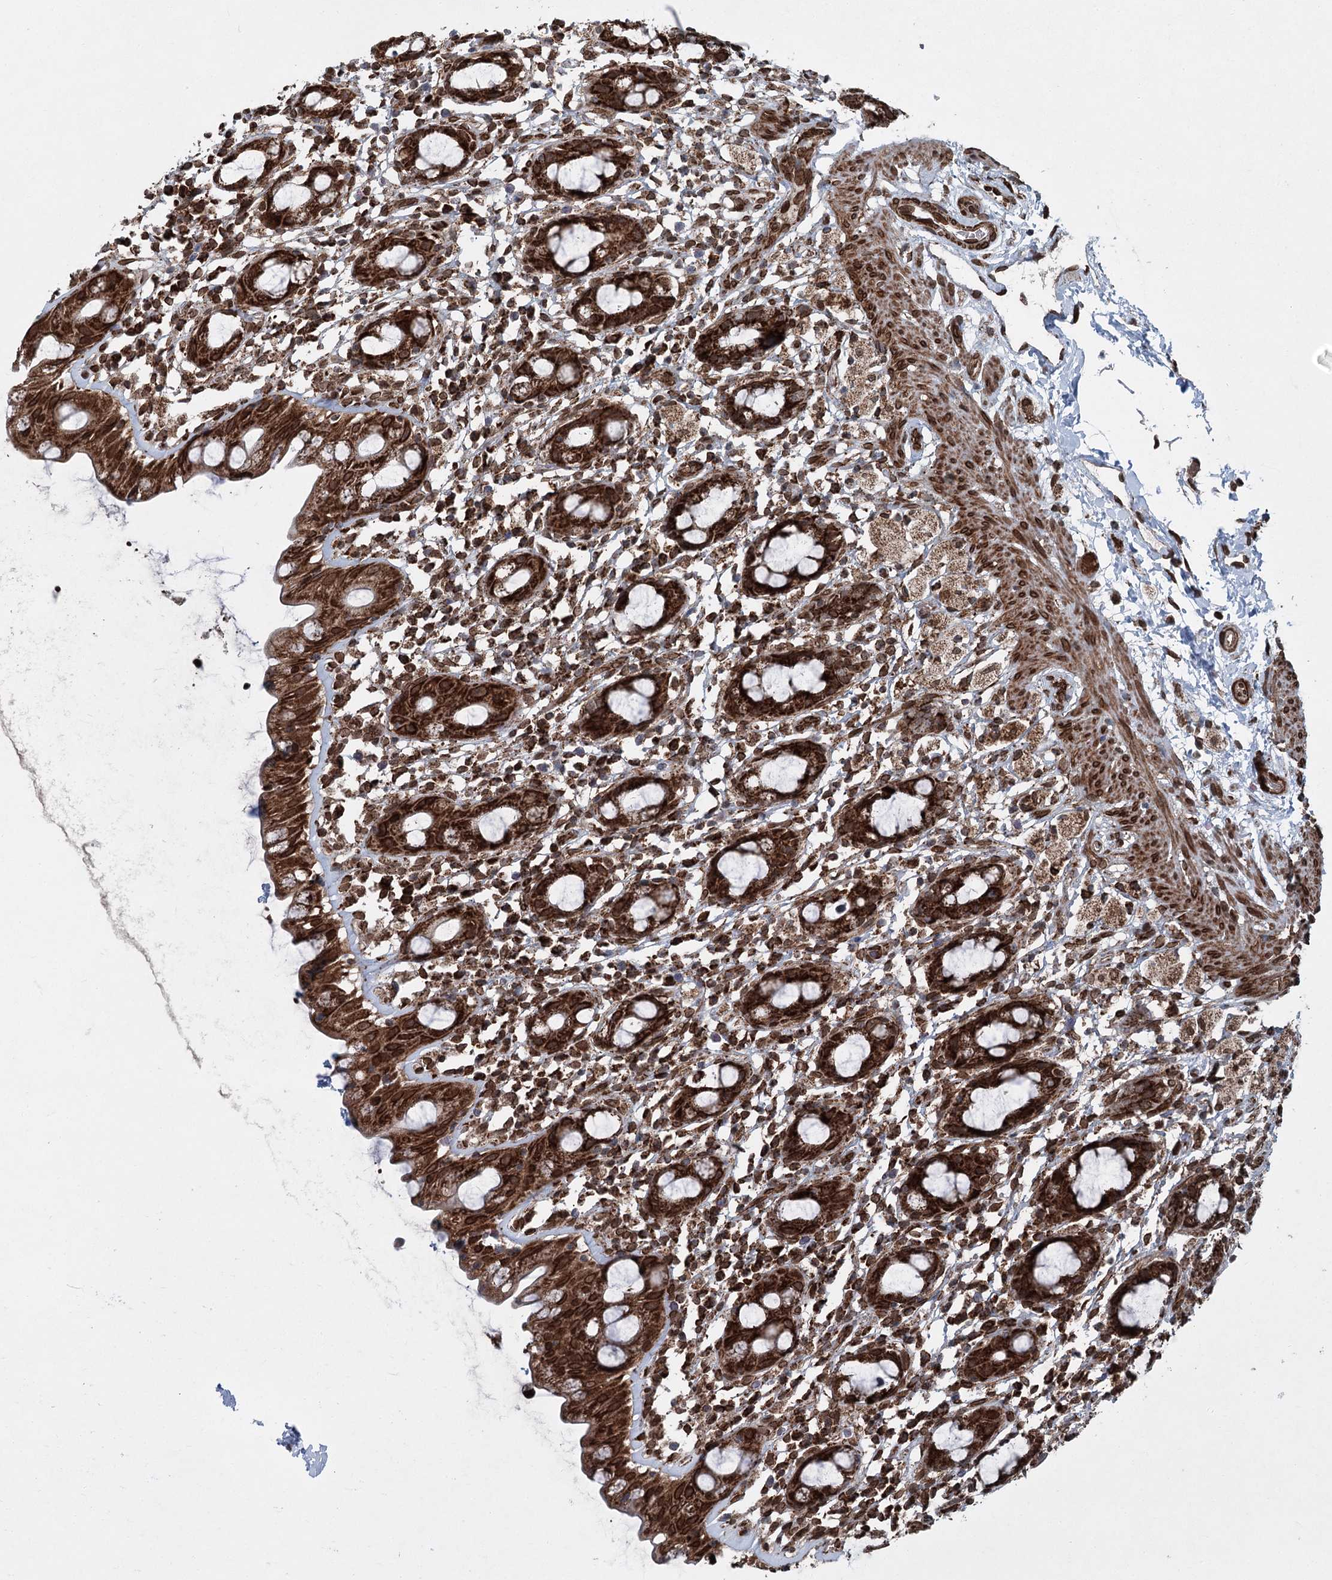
{"staining": {"intensity": "strong", "quantity": ">75%", "location": "cytoplasmic/membranous"}, "tissue": "rectum", "cell_type": "Glandular cells", "image_type": "normal", "snomed": [{"axis": "morphology", "description": "Normal tissue, NOS"}, {"axis": "topography", "description": "Rectum"}], "caption": "Strong cytoplasmic/membranous expression for a protein is appreciated in approximately >75% of glandular cells of unremarkable rectum using IHC.", "gene": "BCKDHA", "patient": {"sex": "male", "age": 44}}